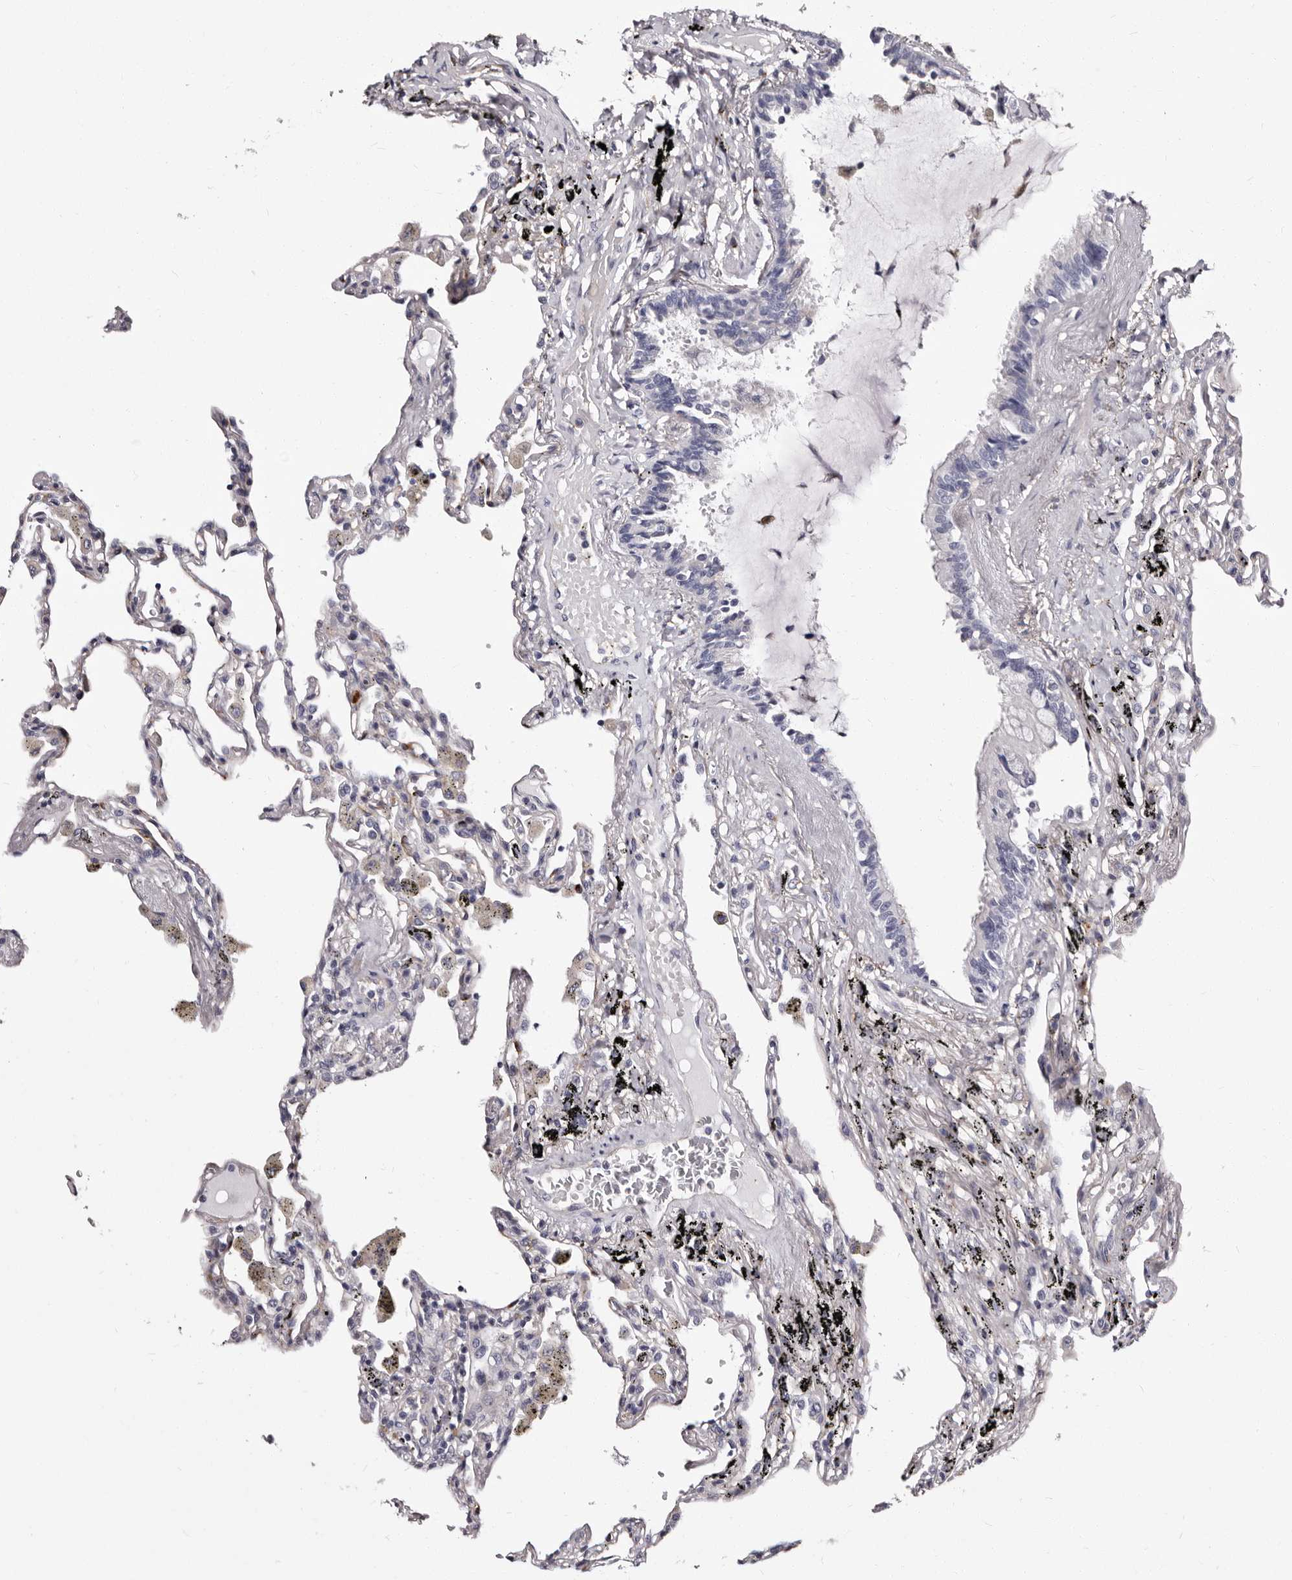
{"staining": {"intensity": "negative", "quantity": "none", "location": "none"}, "tissue": "lung", "cell_type": "Alveolar cells", "image_type": "normal", "snomed": [{"axis": "morphology", "description": "Normal tissue, NOS"}, {"axis": "topography", "description": "Lung"}], "caption": "Lung was stained to show a protein in brown. There is no significant staining in alveolar cells.", "gene": "AUNIP", "patient": {"sex": "male", "age": 59}}